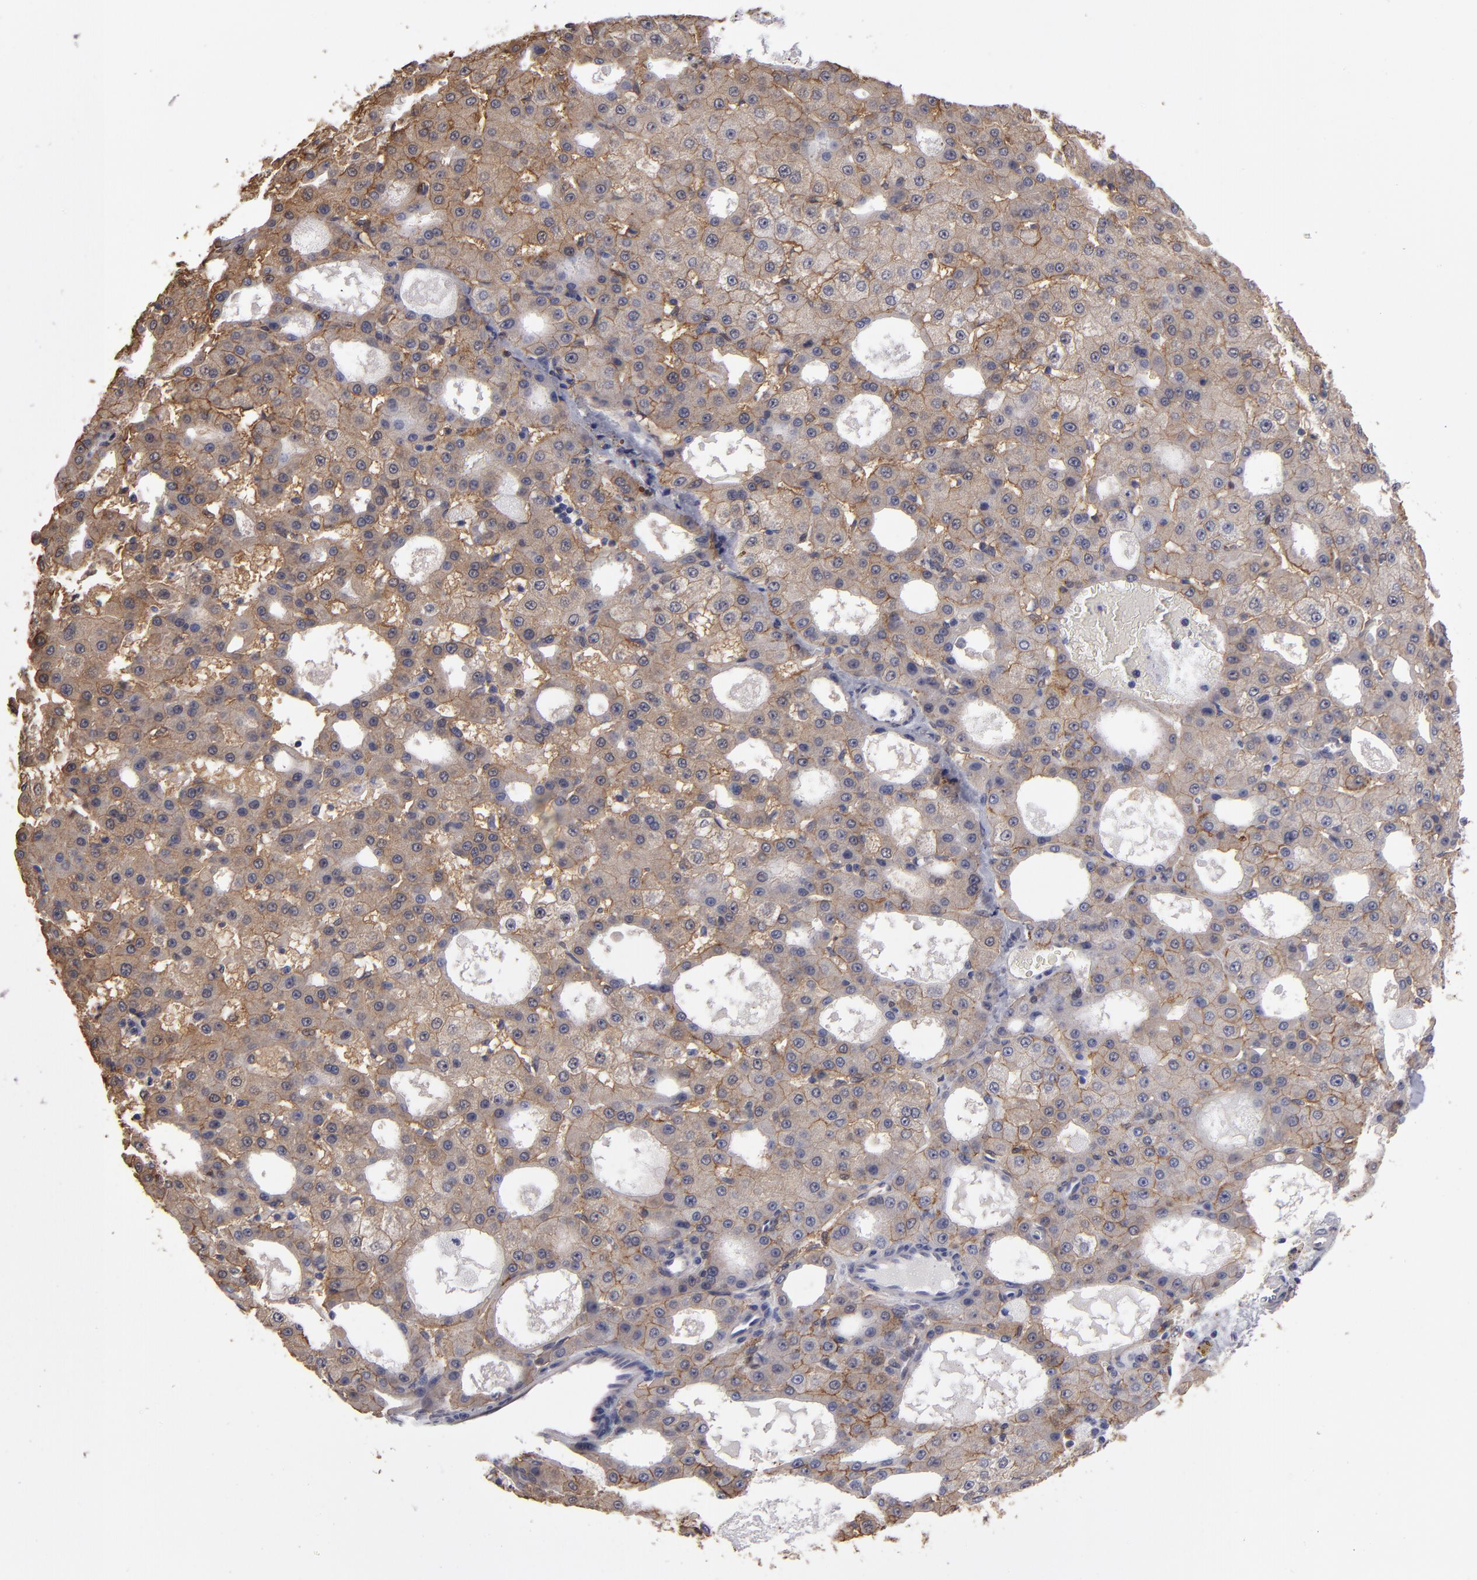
{"staining": {"intensity": "weak", "quantity": ">75%", "location": "cytoplasmic/membranous"}, "tissue": "liver cancer", "cell_type": "Tumor cells", "image_type": "cancer", "snomed": [{"axis": "morphology", "description": "Carcinoma, Hepatocellular, NOS"}, {"axis": "topography", "description": "Liver"}], "caption": "Liver hepatocellular carcinoma was stained to show a protein in brown. There is low levels of weak cytoplasmic/membranous expression in about >75% of tumor cells.", "gene": "NDRG2", "patient": {"sex": "male", "age": 47}}